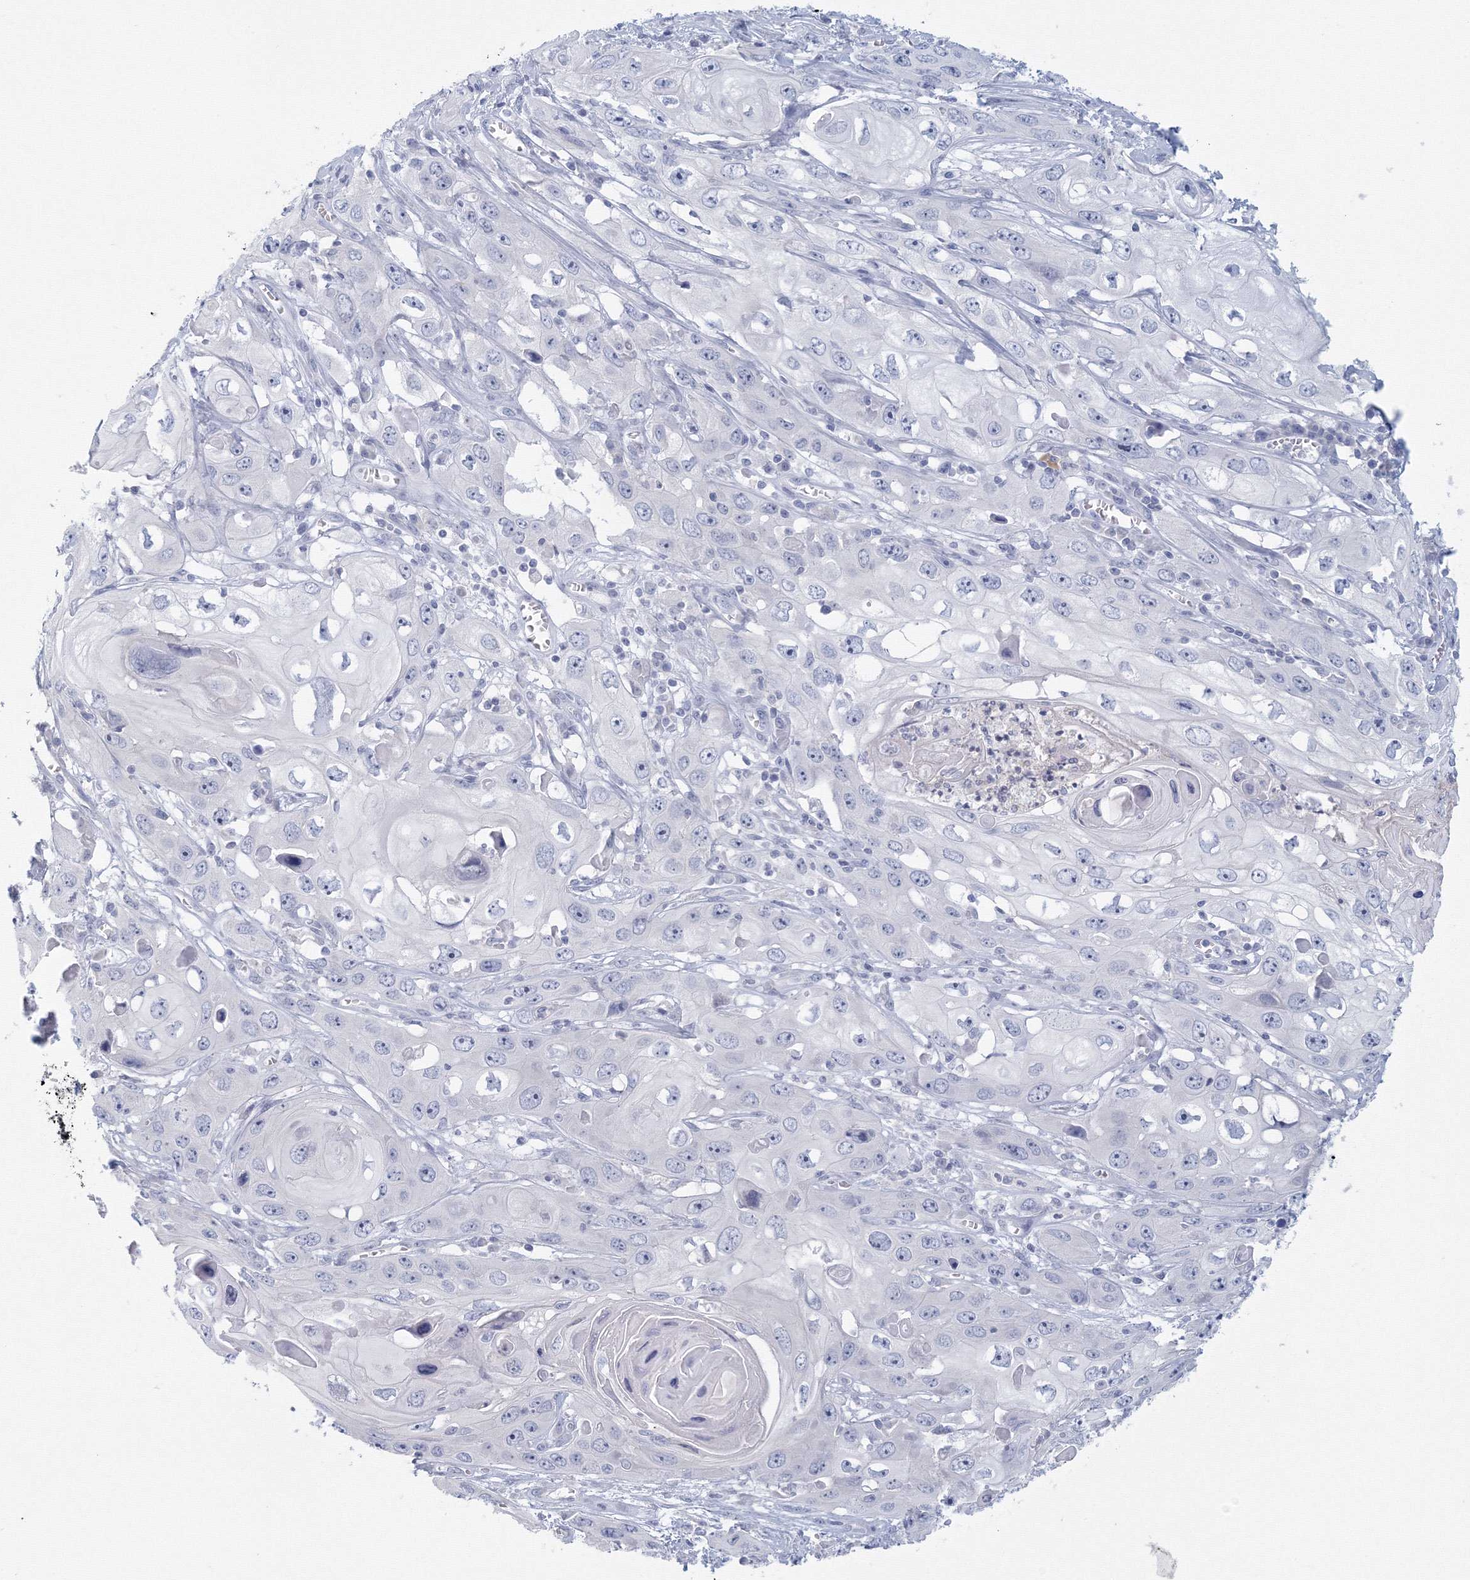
{"staining": {"intensity": "negative", "quantity": "none", "location": "none"}, "tissue": "skin cancer", "cell_type": "Tumor cells", "image_type": "cancer", "snomed": [{"axis": "morphology", "description": "Squamous cell carcinoma, NOS"}, {"axis": "topography", "description": "Skin"}], "caption": "The histopathology image shows no staining of tumor cells in skin cancer.", "gene": "TACC2", "patient": {"sex": "male", "age": 55}}